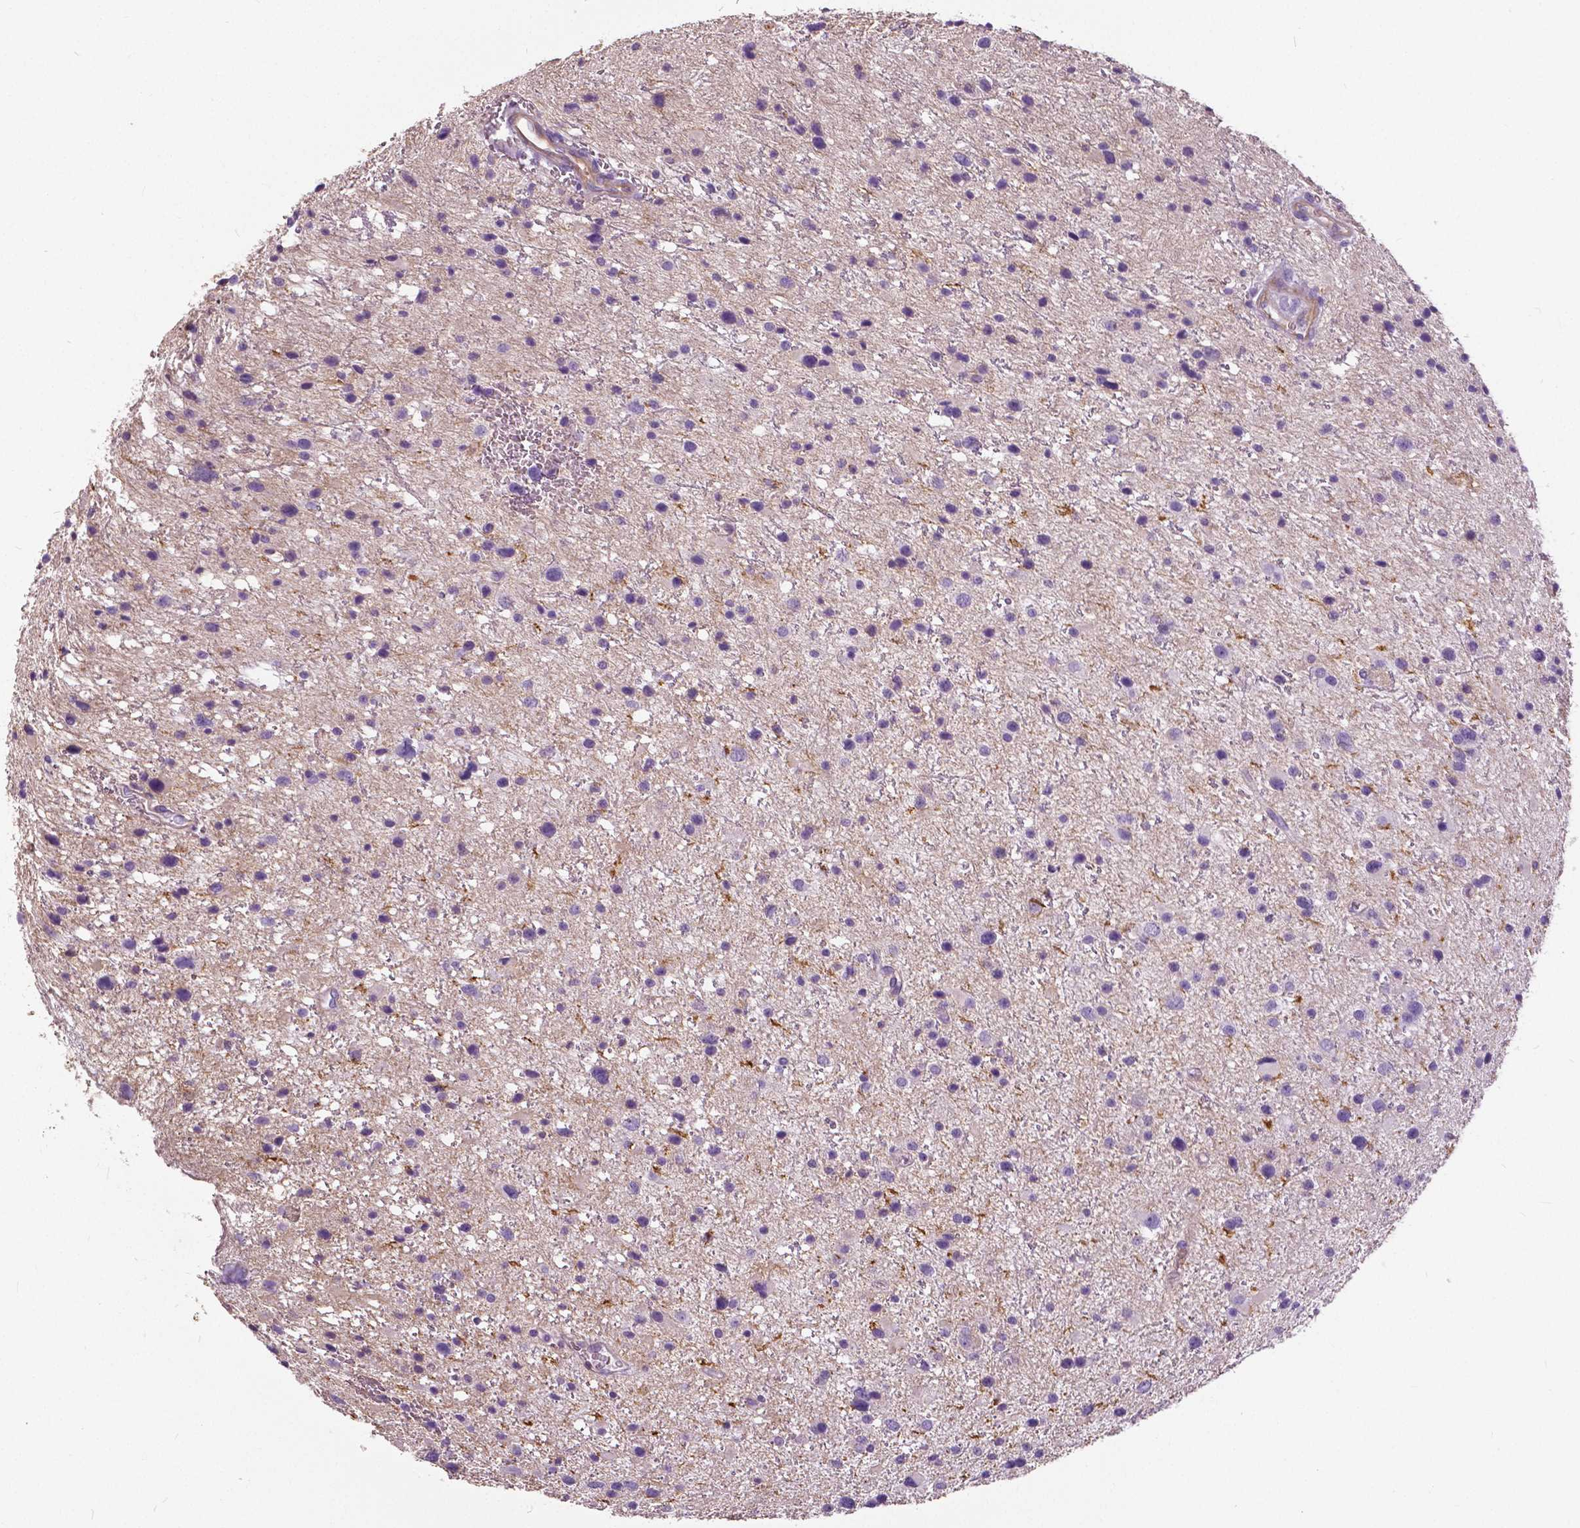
{"staining": {"intensity": "negative", "quantity": "none", "location": "none"}, "tissue": "glioma", "cell_type": "Tumor cells", "image_type": "cancer", "snomed": [{"axis": "morphology", "description": "Glioma, malignant, Low grade"}, {"axis": "topography", "description": "Brain"}], "caption": "Tumor cells are negative for brown protein staining in malignant glioma (low-grade). (DAB (3,3'-diaminobenzidine) immunohistochemistry, high magnification).", "gene": "ANXA13", "patient": {"sex": "female", "age": 32}}